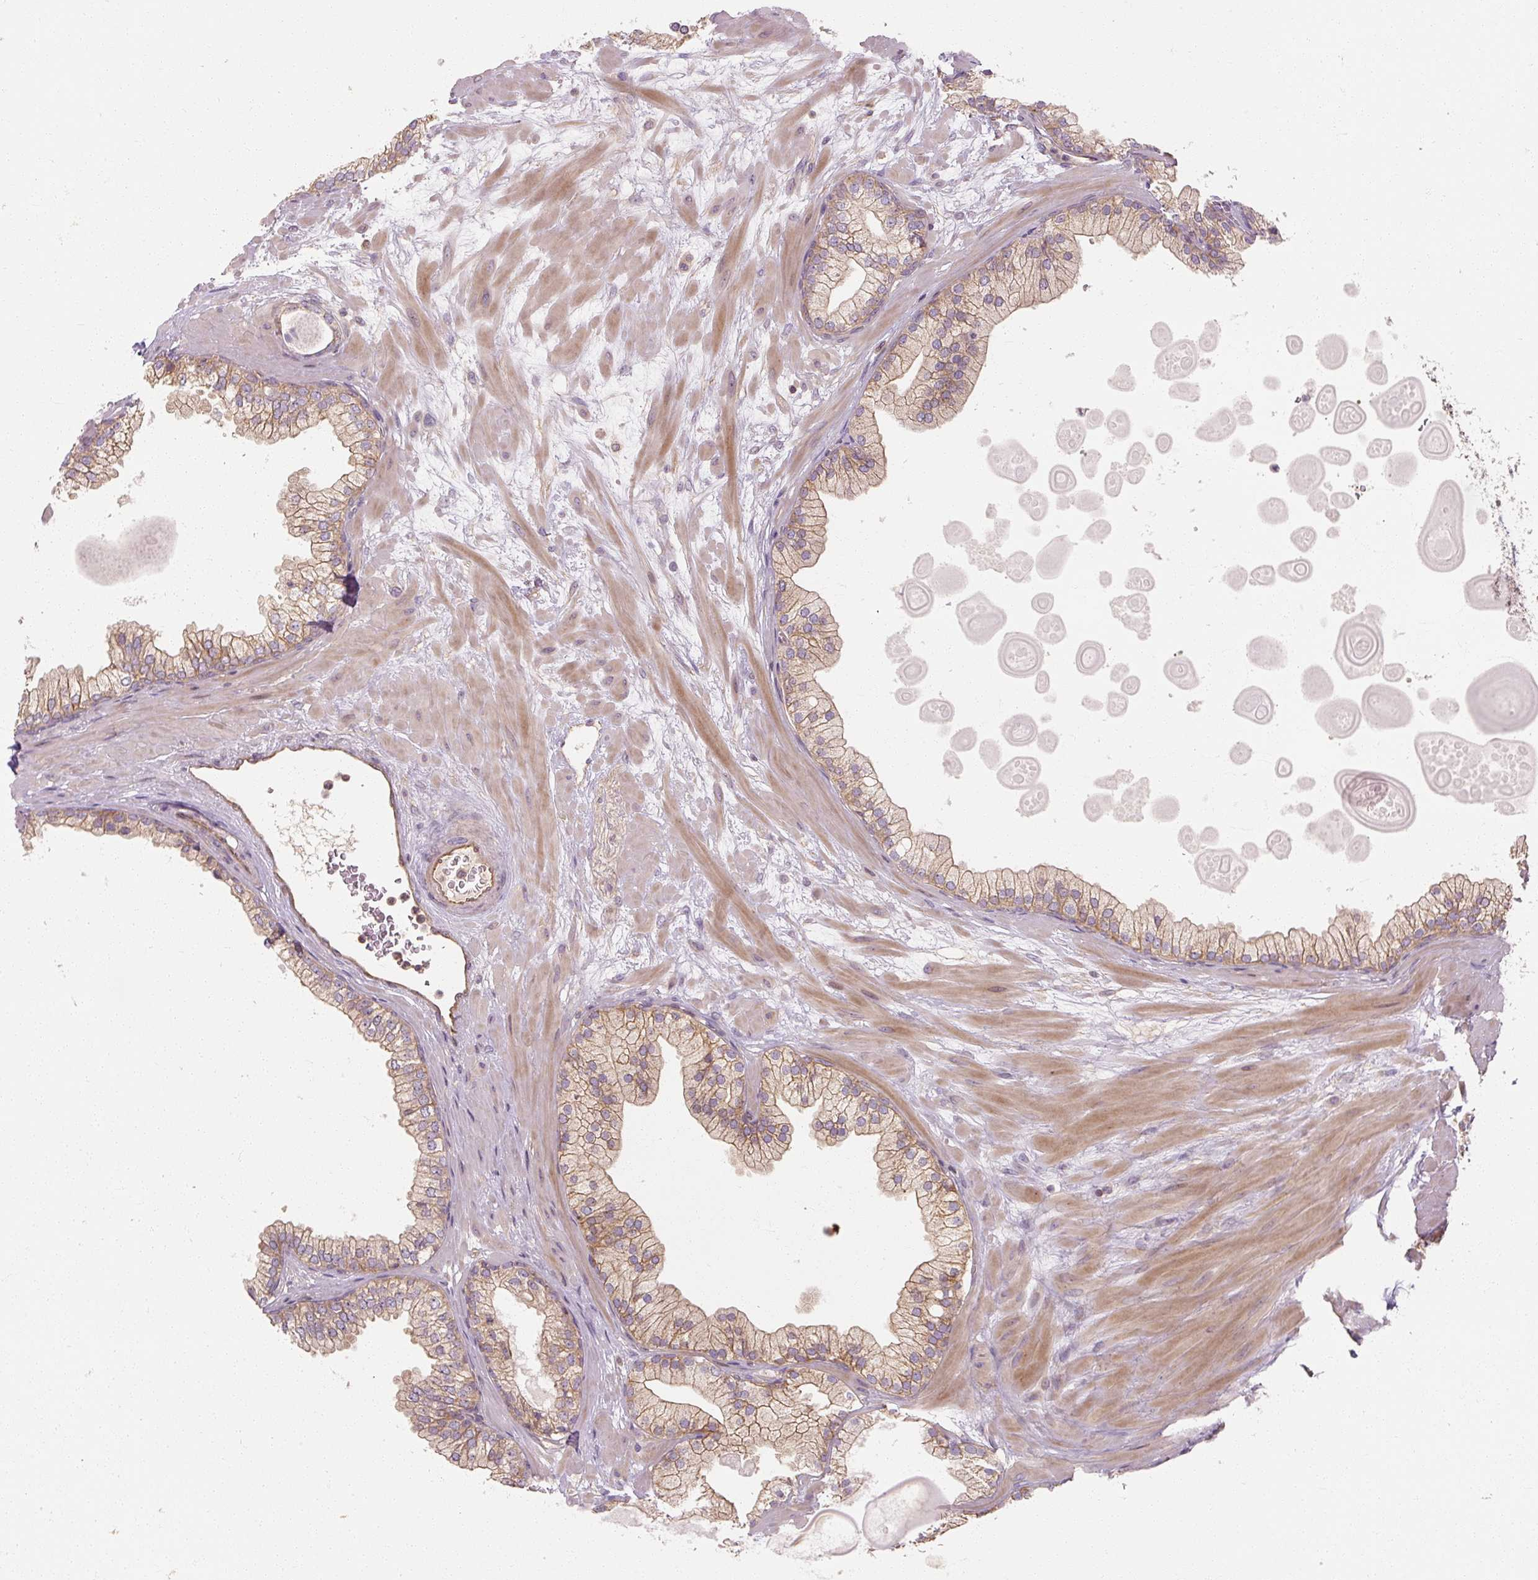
{"staining": {"intensity": "moderate", "quantity": "25%-75%", "location": "cytoplasmic/membranous"}, "tissue": "prostate", "cell_type": "Glandular cells", "image_type": "normal", "snomed": [{"axis": "morphology", "description": "Normal tissue, NOS"}, {"axis": "topography", "description": "Prostate"}, {"axis": "topography", "description": "Peripheral nerve tissue"}], "caption": "Immunohistochemical staining of unremarkable human prostate reveals moderate cytoplasmic/membranous protein expression in about 25%-75% of glandular cells. (DAB (3,3'-diaminobenzidine) IHC with brightfield microscopy, high magnification).", "gene": "RB1CC1", "patient": {"sex": "male", "age": 61}}